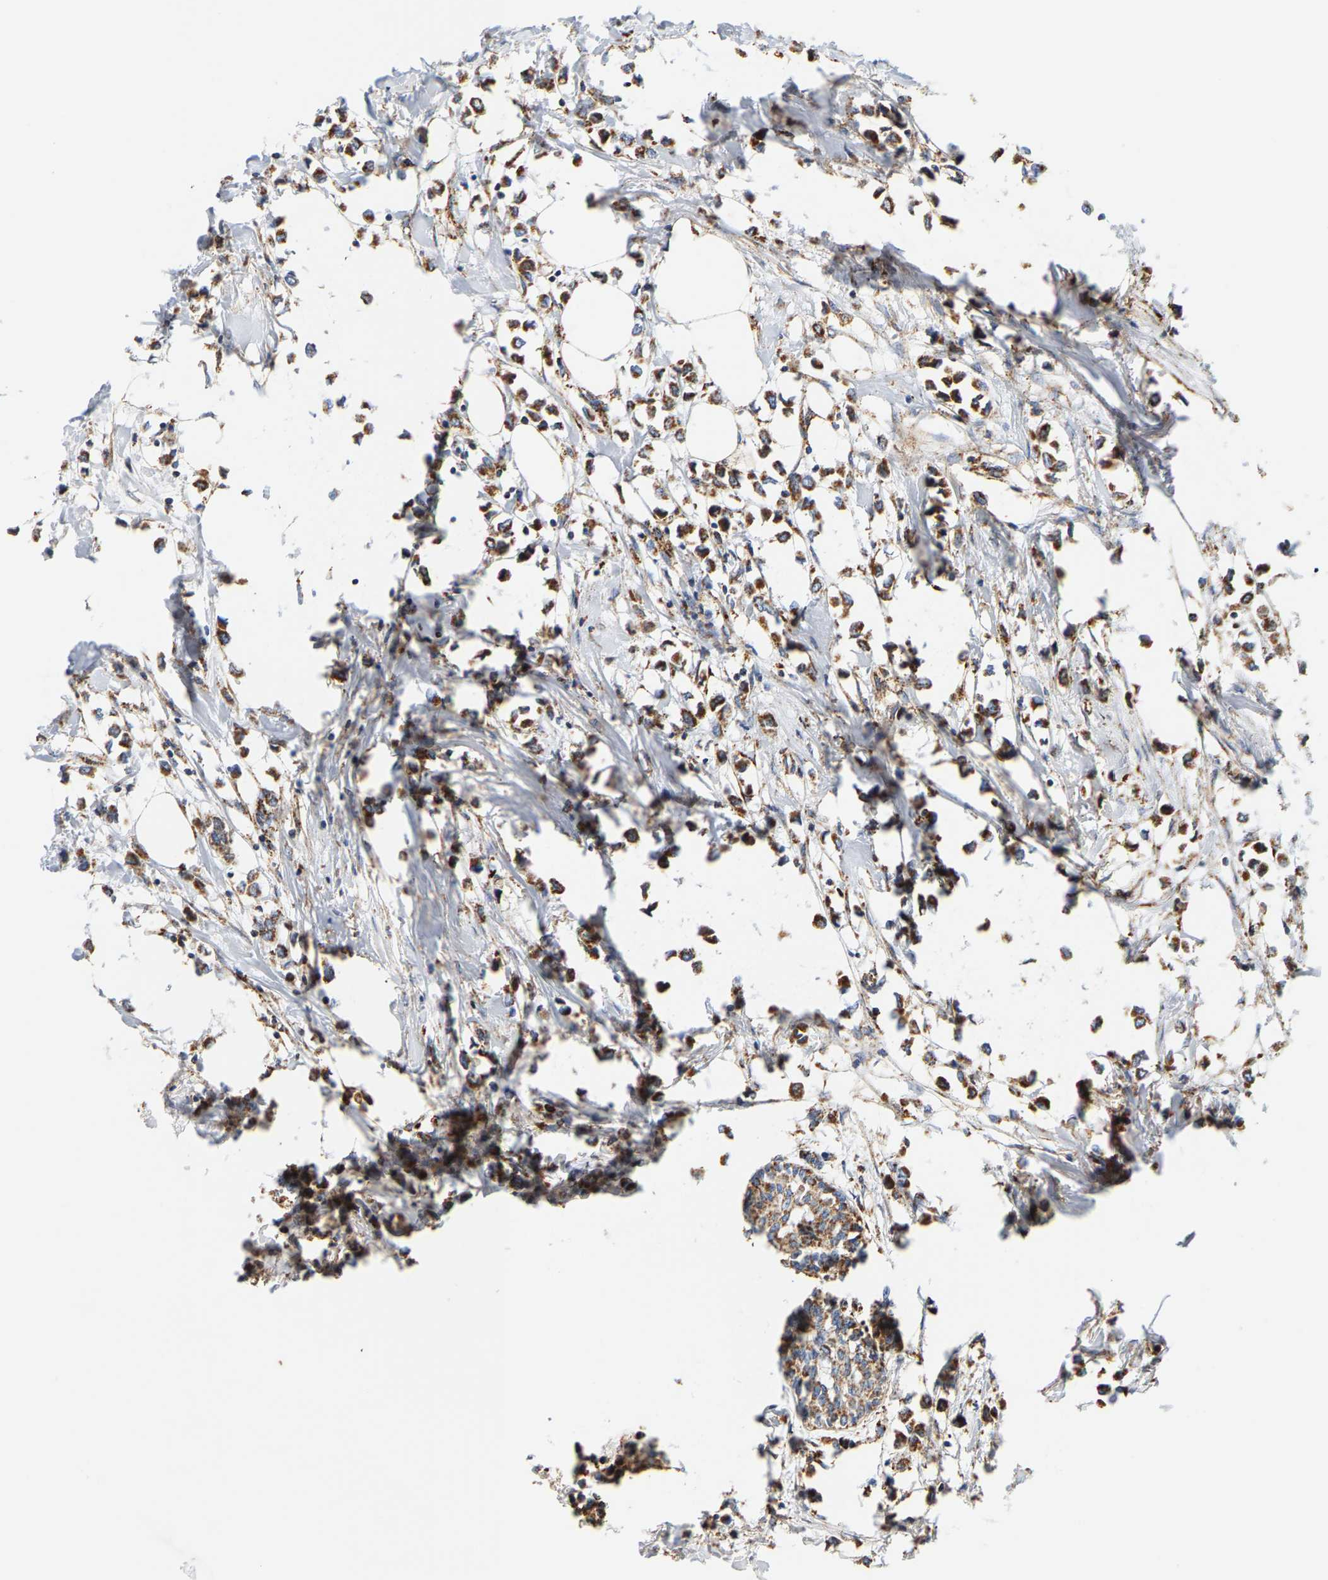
{"staining": {"intensity": "moderate", "quantity": ">75%", "location": "cytoplasmic/membranous"}, "tissue": "breast cancer", "cell_type": "Tumor cells", "image_type": "cancer", "snomed": [{"axis": "morphology", "description": "Lobular carcinoma"}, {"axis": "topography", "description": "Breast"}], "caption": "A brown stain highlights moderate cytoplasmic/membranous staining of a protein in human breast cancer (lobular carcinoma) tumor cells.", "gene": "SHMT2", "patient": {"sex": "female", "age": 51}}